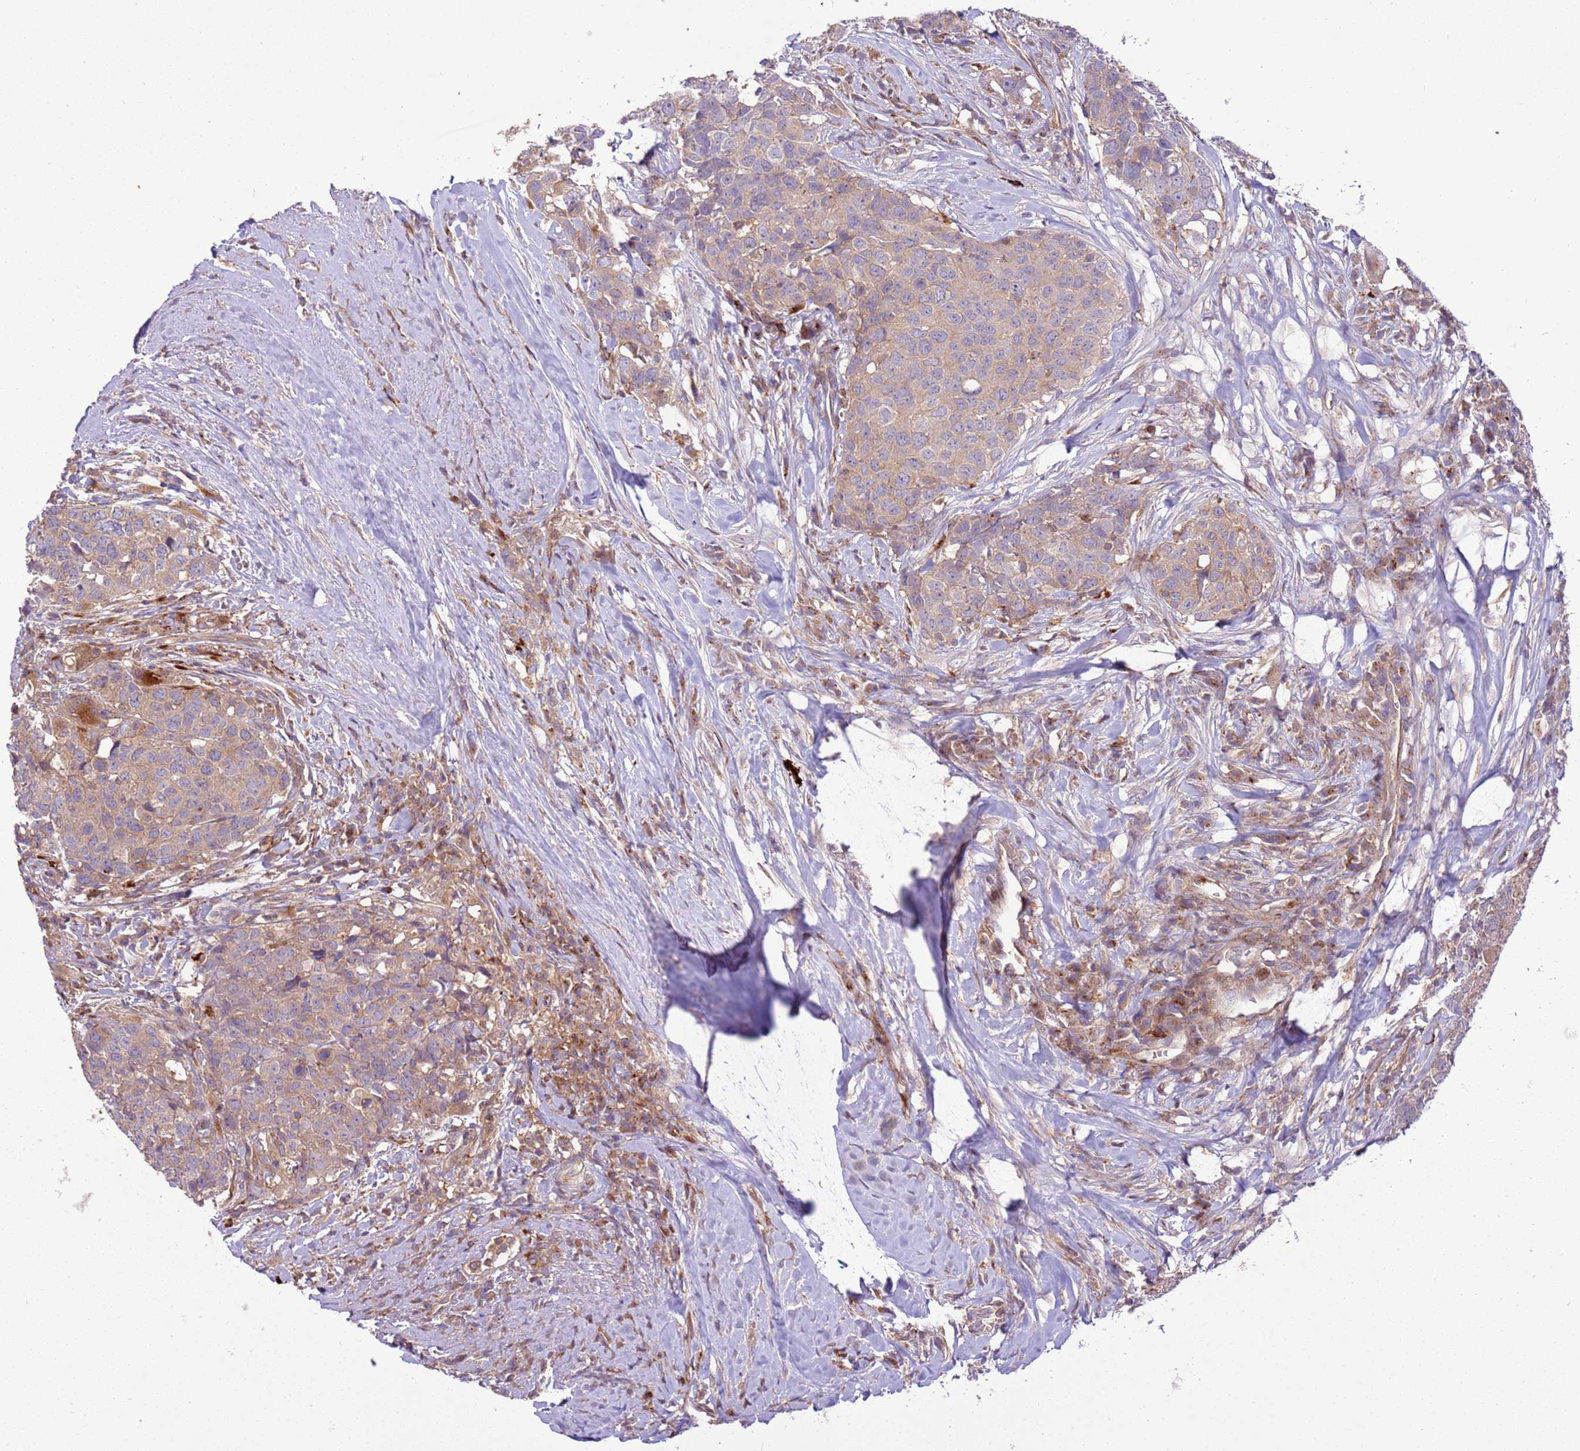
{"staining": {"intensity": "moderate", "quantity": "<25%", "location": "cytoplasmic/membranous"}, "tissue": "head and neck cancer", "cell_type": "Tumor cells", "image_type": "cancer", "snomed": [{"axis": "morphology", "description": "Squamous cell carcinoma, NOS"}, {"axis": "topography", "description": "Head-Neck"}], "caption": "Immunohistochemistry image of human head and neck squamous cell carcinoma stained for a protein (brown), which exhibits low levels of moderate cytoplasmic/membranous staining in approximately <25% of tumor cells.", "gene": "ZNF624", "patient": {"sex": "male", "age": 66}}